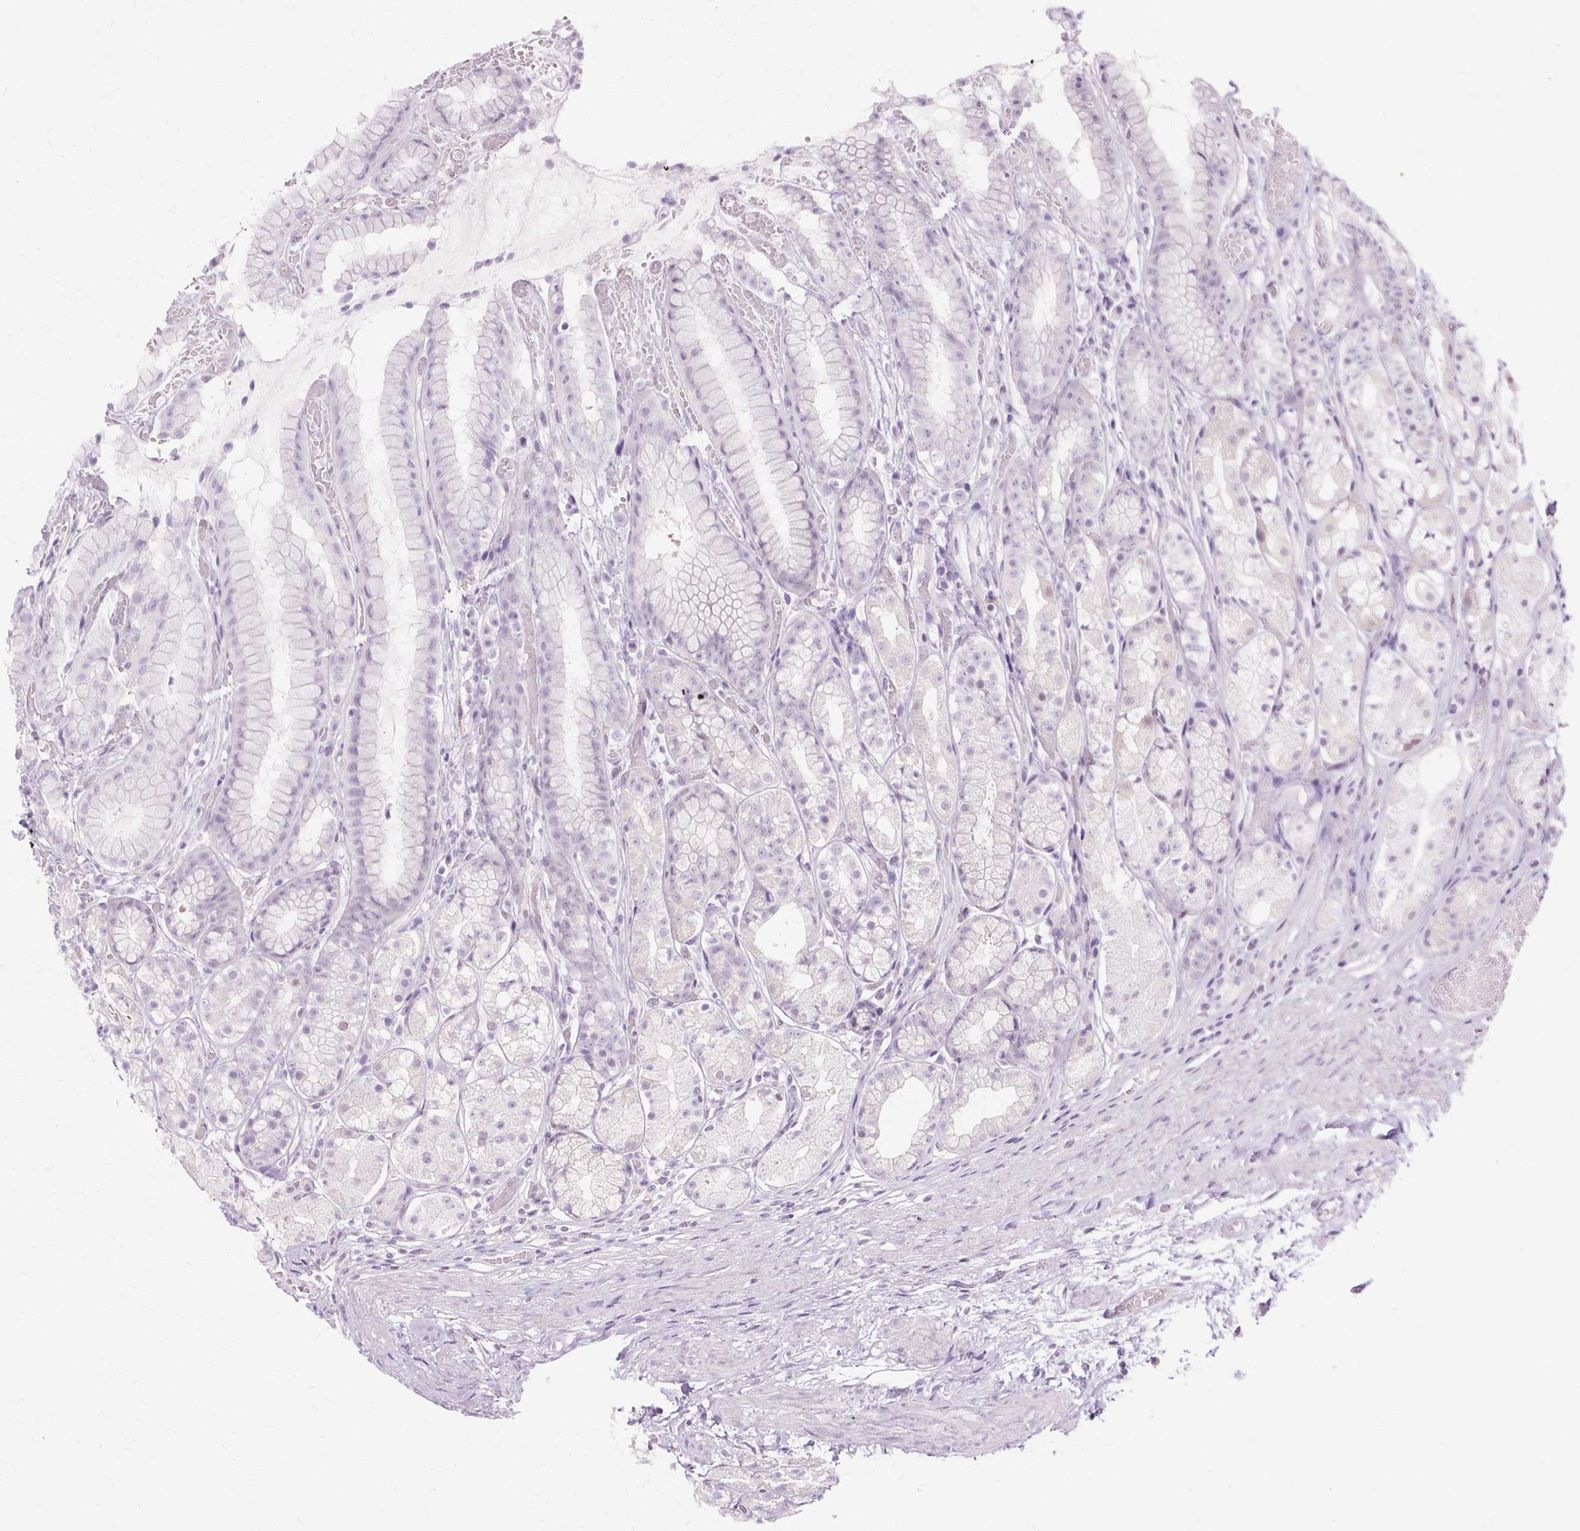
{"staining": {"intensity": "weak", "quantity": "<25%", "location": "cytoplasmic/membranous"}, "tissue": "stomach", "cell_type": "Glandular cells", "image_type": "normal", "snomed": [{"axis": "morphology", "description": "Normal tissue, NOS"}, {"axis": "topography", "description": "Smooth muscle"}, {"axis": "topography", "description": "Stomach"}], "caption": "Stomach was stained to show a protein in brown. There is no significant staining in glandular cells. (Stains: DAB (3,3'-diaminobenzidine) IHC with hematoxylin counter stain, Microscopy: brightfield microscopy at high magnification).", "gene": "ZNF35", "patient": {"sex": "male", "age": 70}}